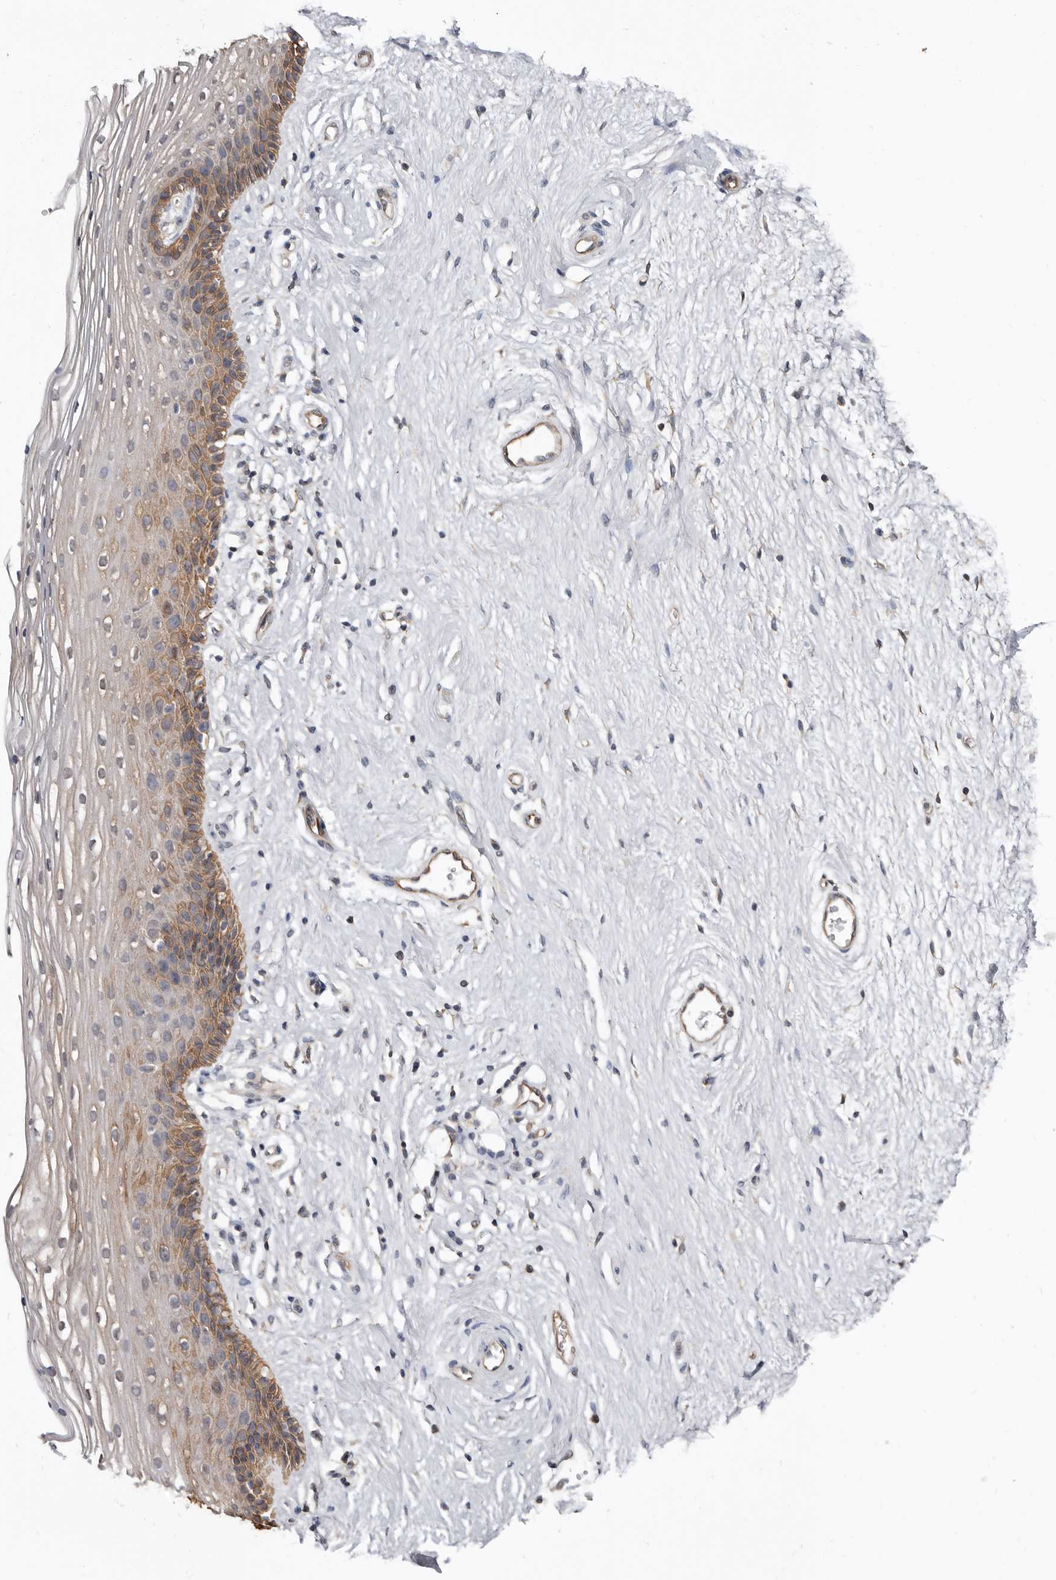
{"staining": {"intensity": "moderate", "quantity": "25%-75%", "location": "cytoplasmic/membranous"}, "tissue": "vagina", "cell_type": "Squamous epithelial cells", "image_type": "normal", "snomed": [{"axis": "morphology", "description": "Normal tissue, NOS"}, {"axis": "topography", "description": "Vagina"}], "caption": "Immunohistochemical staining of unremarkable vagina shows 25%-75% levels of moderate cytoplasmic/membranous protein positivity in approximately 25%-75% of squamous epithelial cells.", "gene": "MRPL18", "patient": {"sex": "female", "age": 46}}